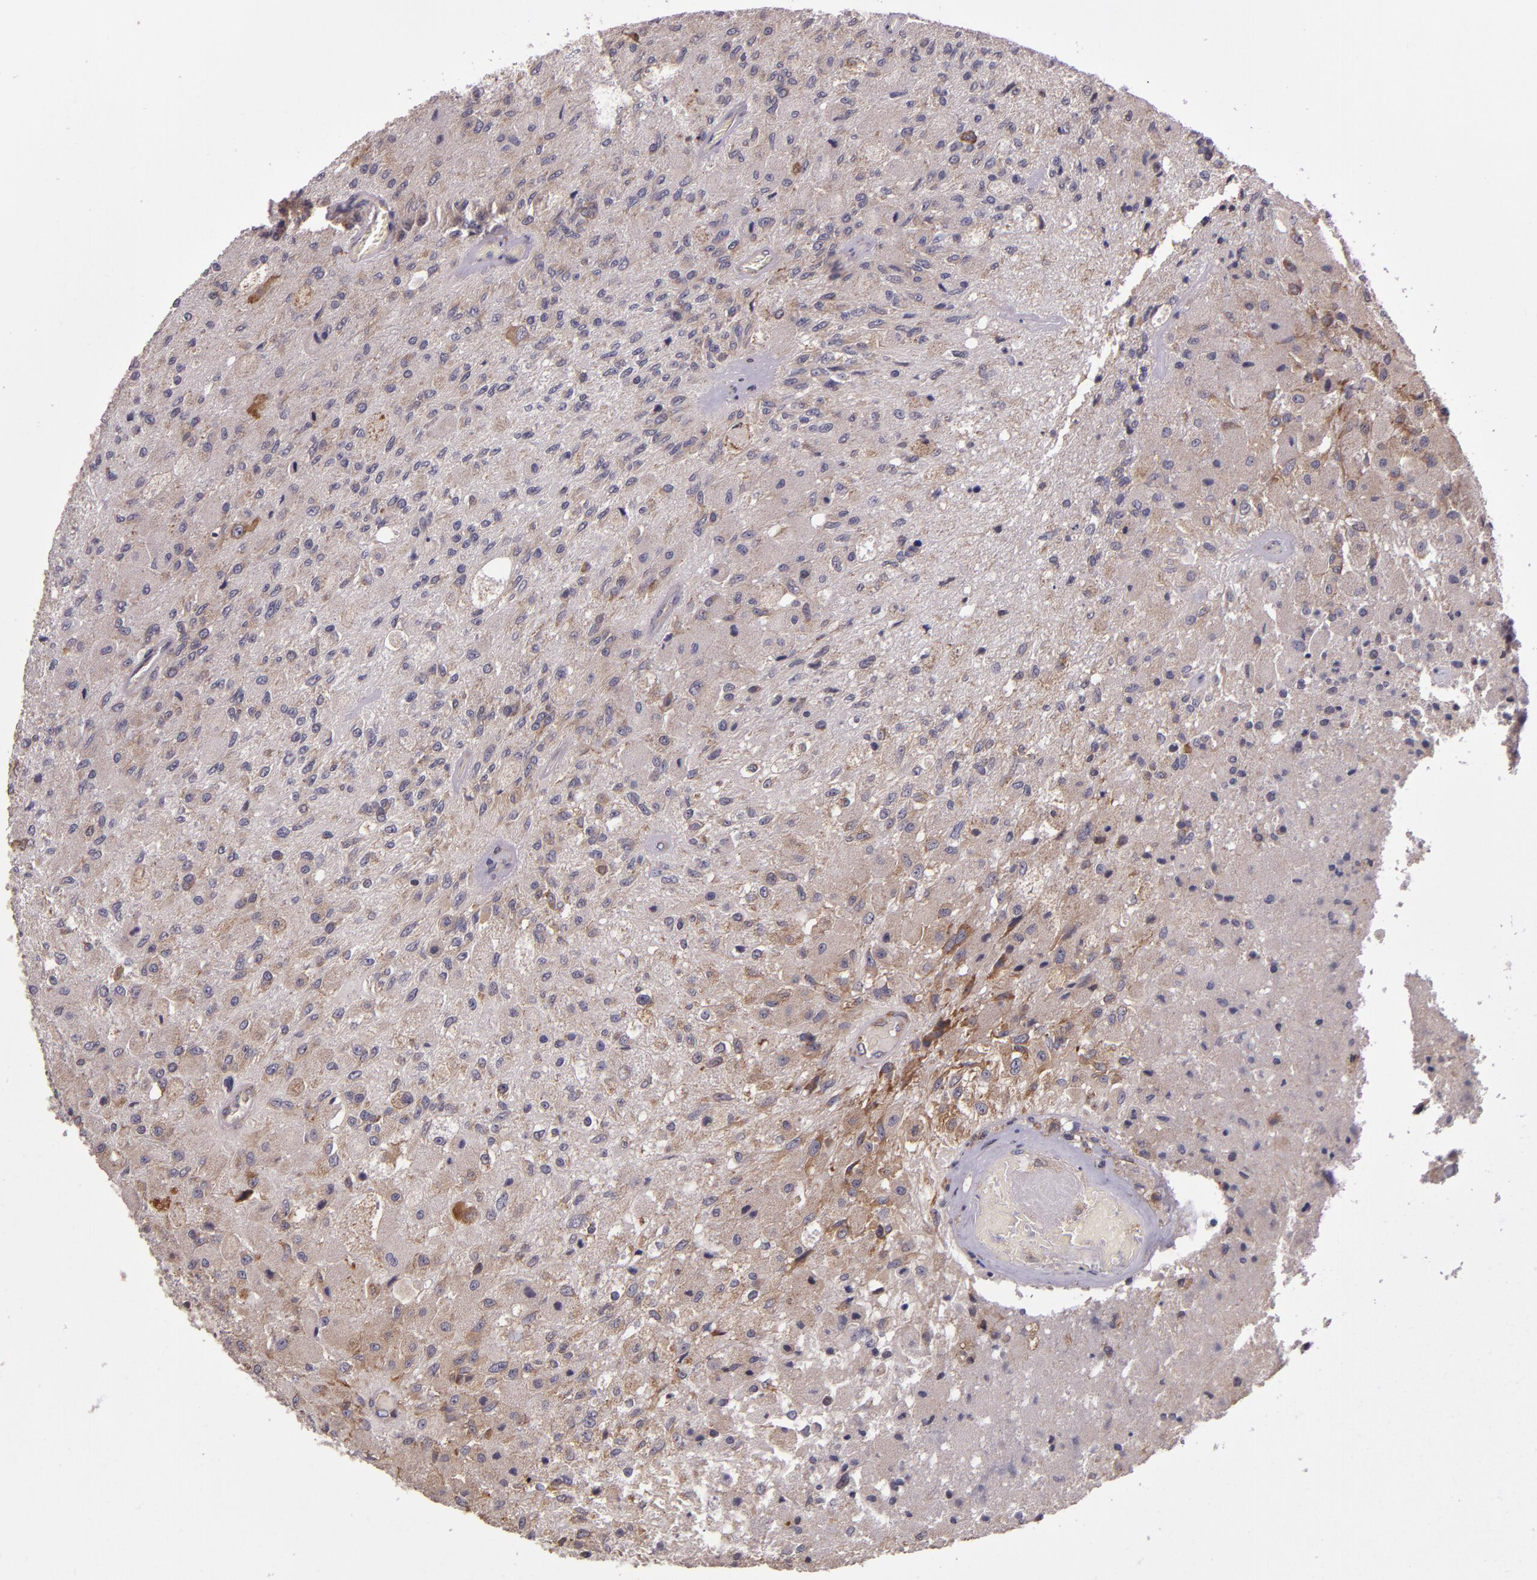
{"staining": {"intensity": "moderate", "quantity": "<25%", "location": "cytoplasmic/membranous"}, "tissue": "glioma", "cell_type": "Tumor cells", "image_type": "cancer", "snomed": [{"axis": "morphology", "description": "Normal tissue, NOS"}, {"axis": "morphology", "description": "Glioma, malignant, High grade"}, {"axis": "topography", "description": "Cerebral cortex"}], "caption": "There is low levels of moderate cytoplasmic/membranous expression in tumor cells of glioma, as demonstrated by immunohistochemical staining (brown color).", "gene": "EIF4ENIF1", "patient": {"sex": "male", "age": 77}}